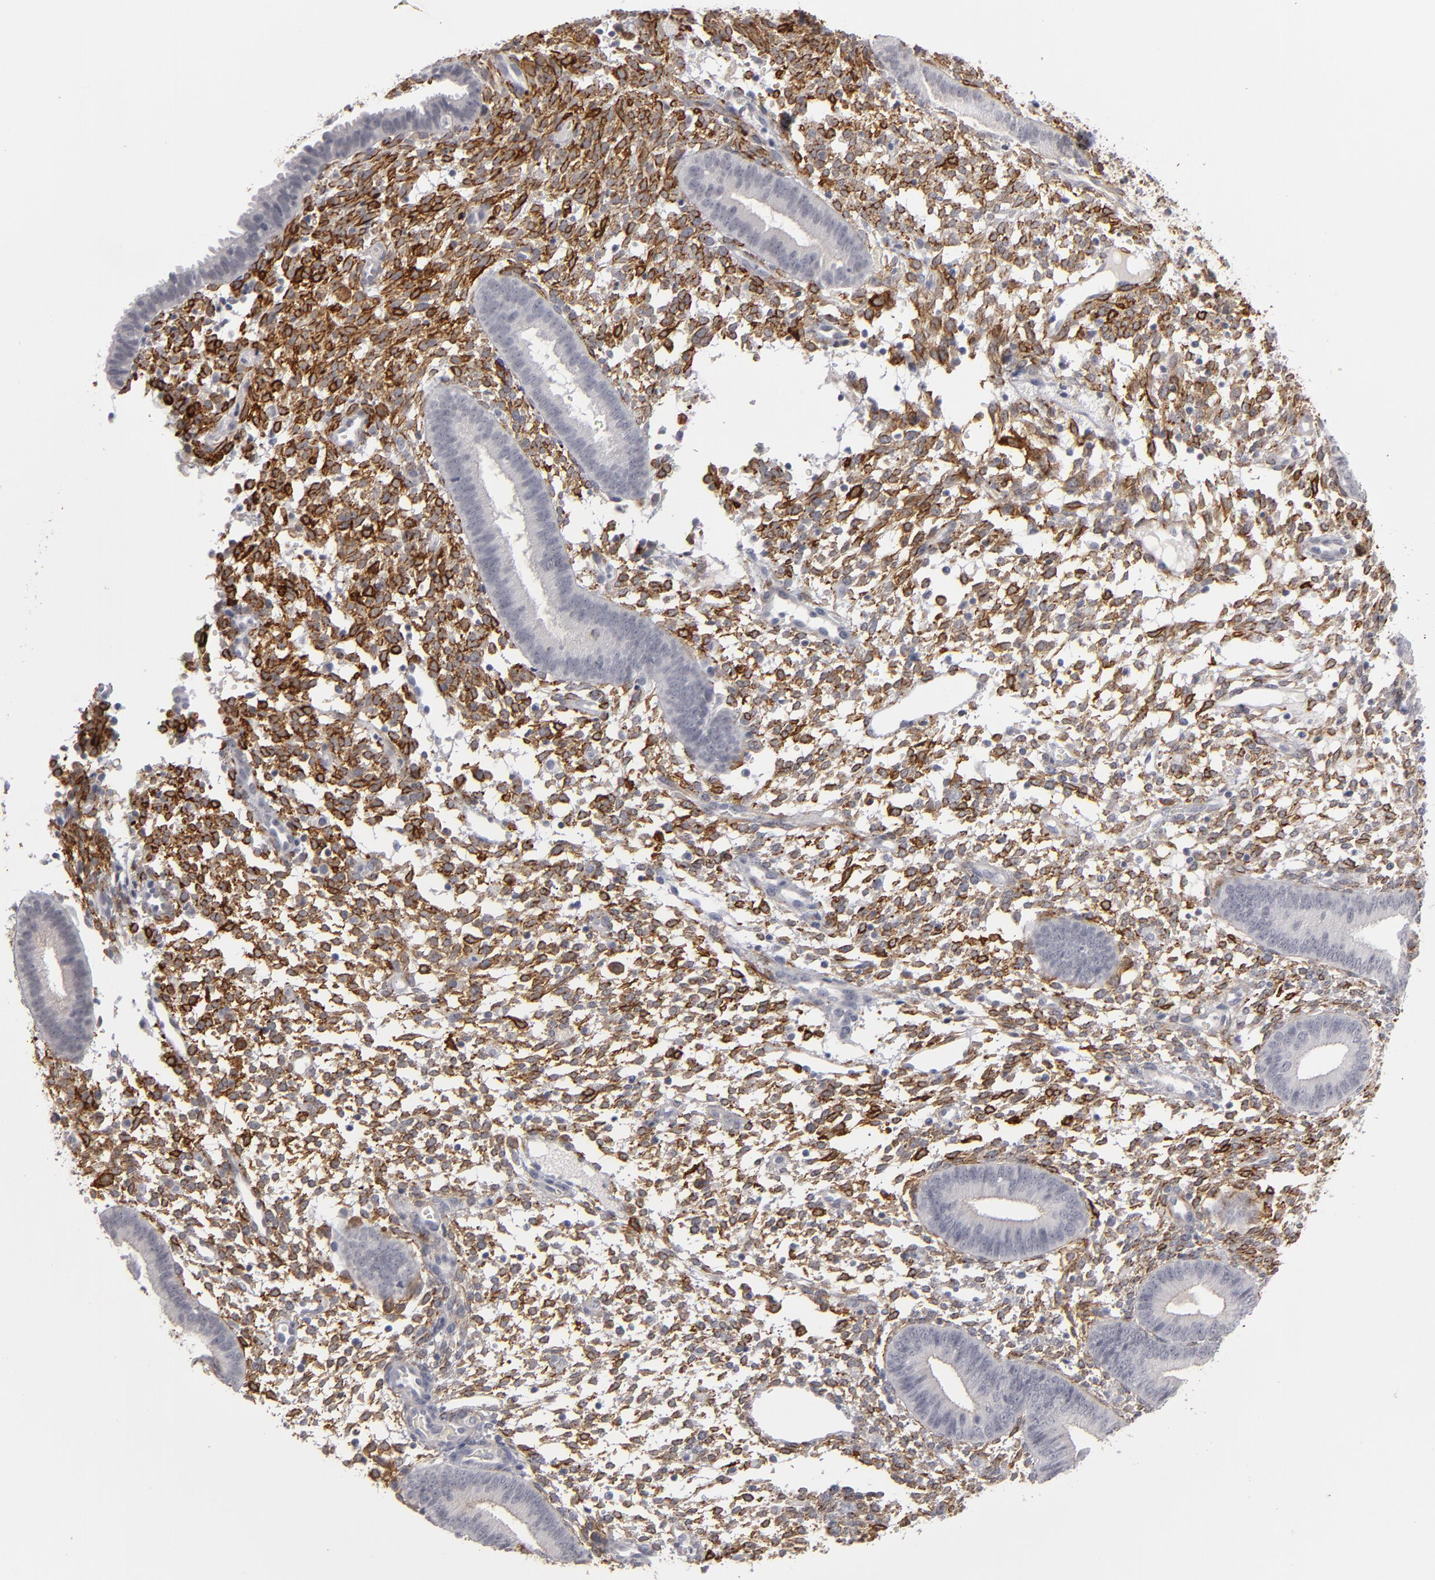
{"staining": {"intensity": "moderate", "quantity": ">75%", "location": "cytoplasmic/membranous"}, "tissue": "endometrium", "cell_type": "Cells in endometrial stroma", "image_type": "normal", "snomed": [{"axis": "morphology", "description": "Normal tissue, NOS"}, {"axis": "topography", "description": "Endometrium"}], "caption": "High-magnification brightfield microscopy of unremarkable endometrium stained with DAB (3,3'-diaminobenzidine) (brown) and counterstained with hematoxylin (blue). cells in endometrial stroma exhibit moderate cytoplasmic/membranous expression is present in about>75% of cells. Nuclei are stained in blue.", "gene": "KIAA1210", "patient": {"sex": "female", "age": 35}}